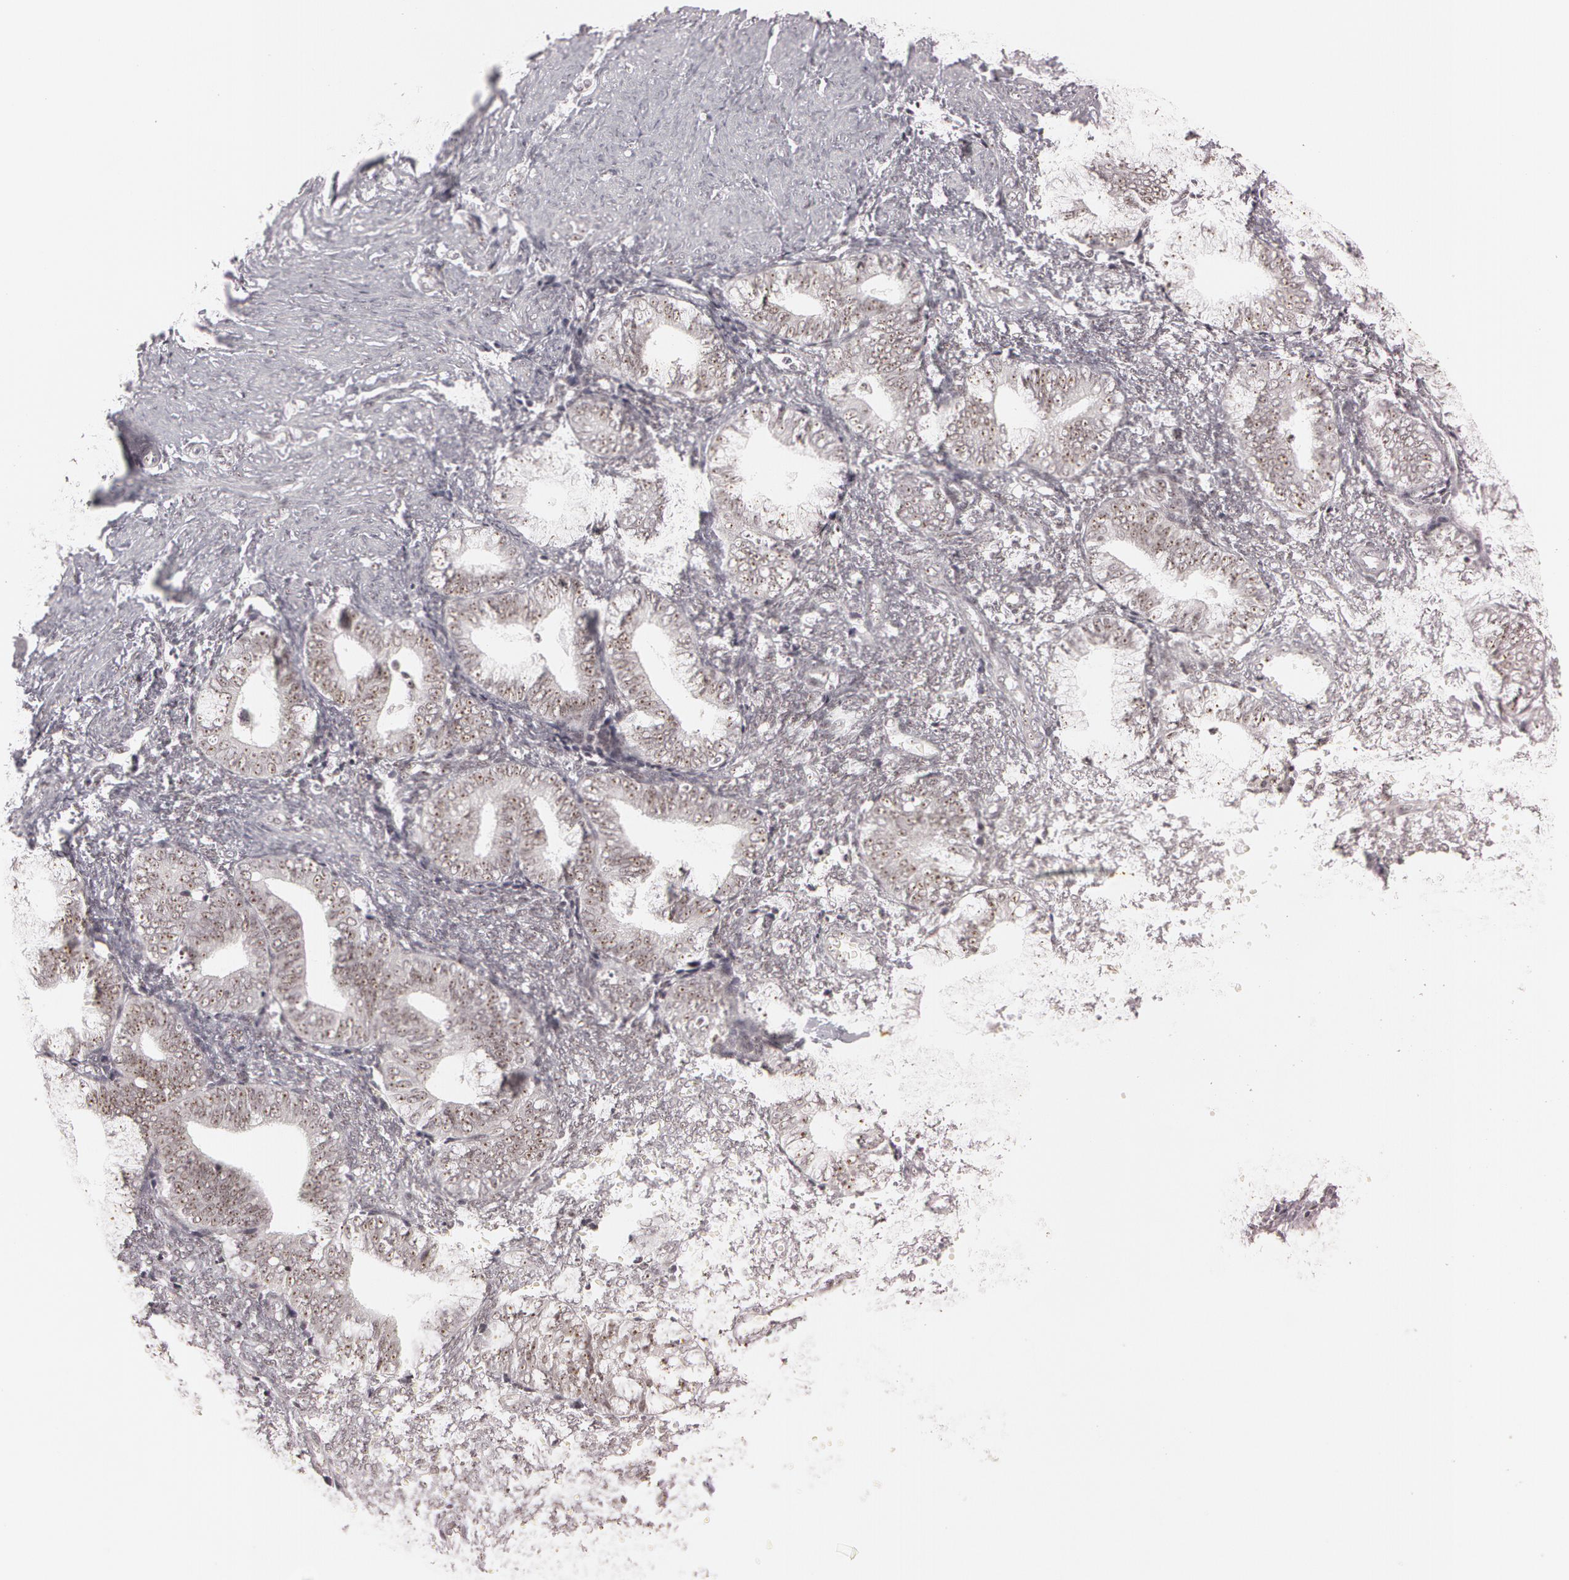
{"staining": {"intensity": "negative", "quantity": "none", "location": "none"}, "tissue": "endometrium", "cell_type": "Cells in endometrial stroma", "image_type": "normal", "snomed": [{"axis": "morphology", "description": "Normal tissue, NOS"}, {"axis": "topography", "description": "Endometrium"}], "caption": "An image of endometrium stained for a protein reveals no brown staining in cells in endometrial stroma. Brightfield microscopy of IHC stained with DAB (brown) and hematoxylin (blue), captured at high magnification.", "gene": "FBL", "patient": {"sex": "female", "age": 61}}